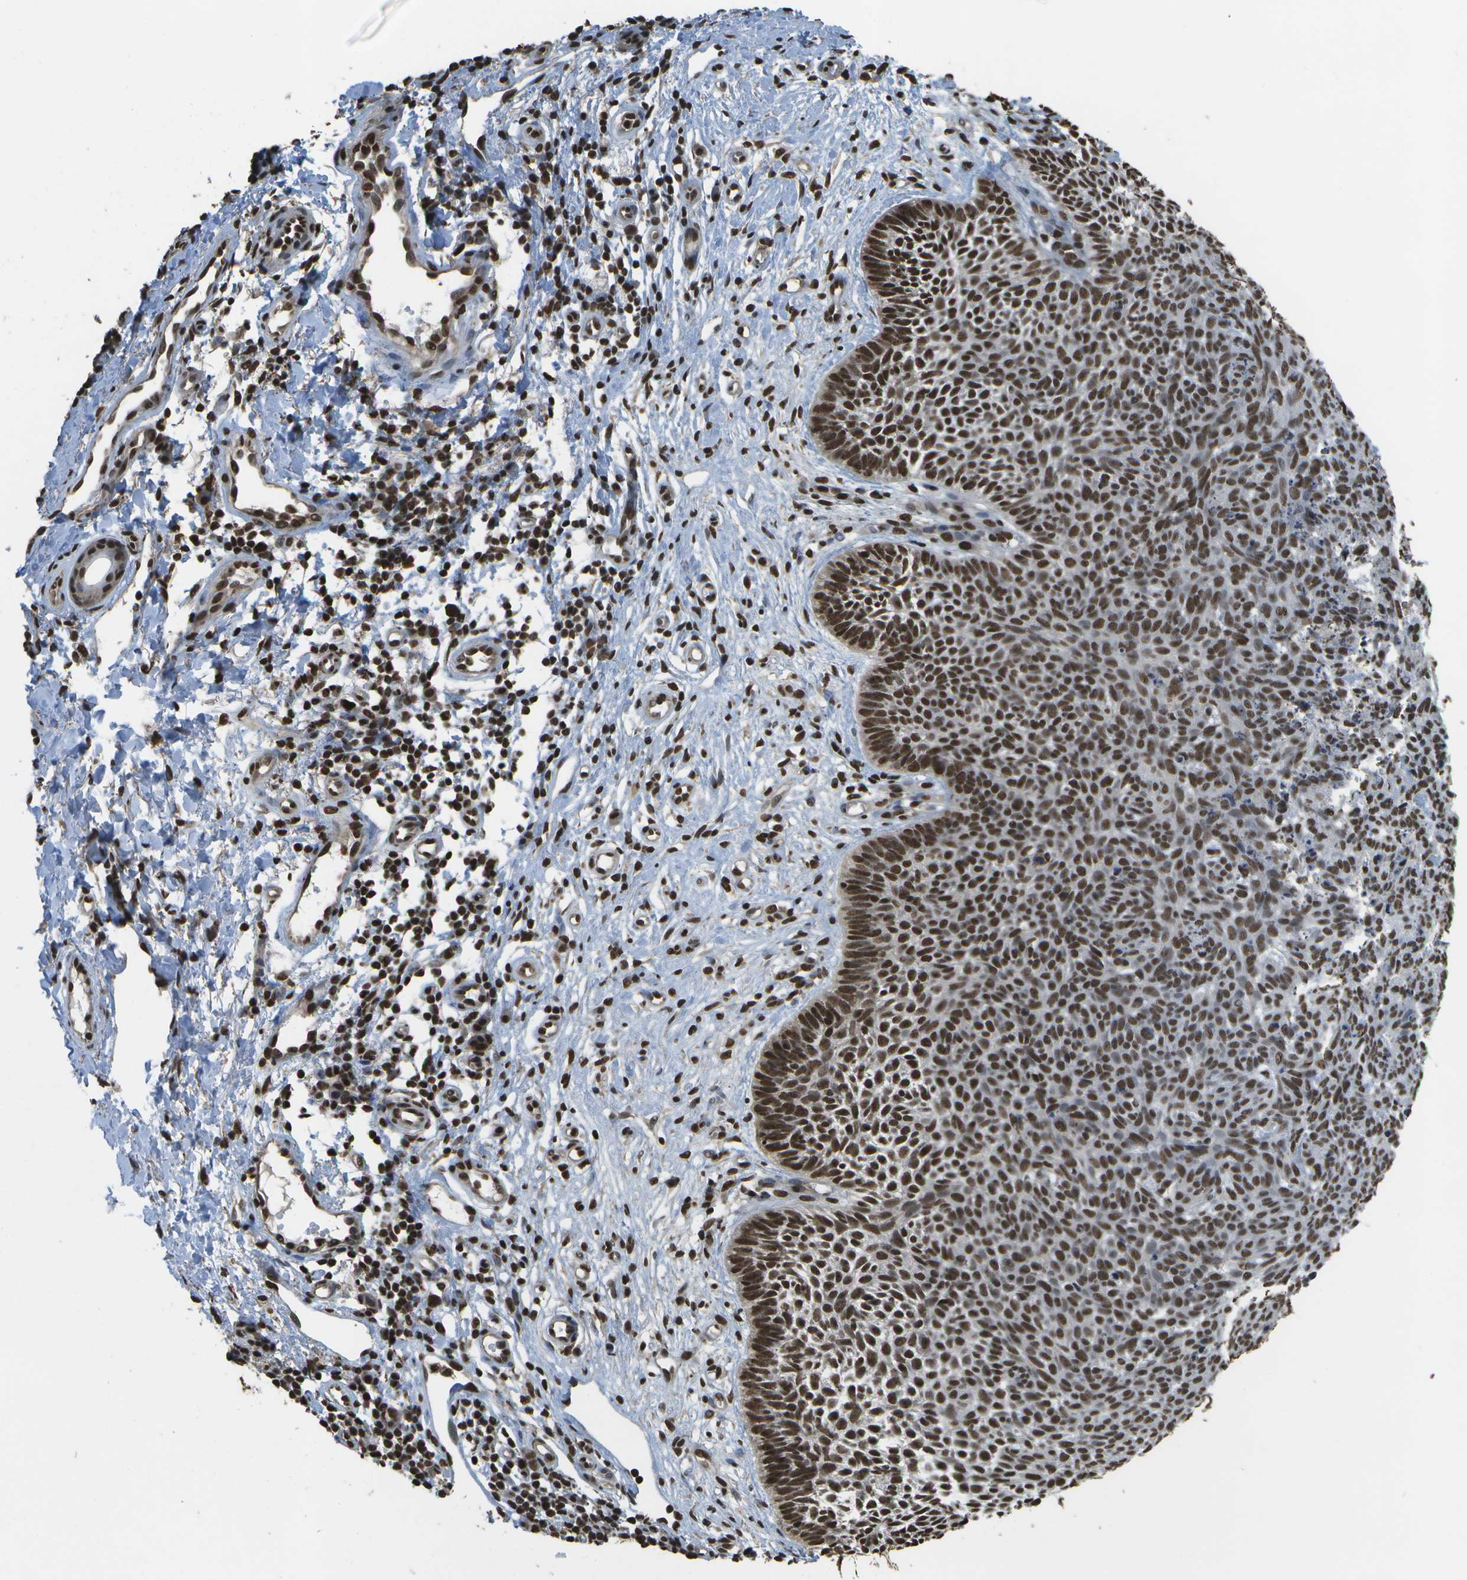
{"staining": {"intensity": "strong", "quantity": ">75%", "location": "nuclear"}, "tissue": "skin cancer", "cell_type": "Tumor cells", "image_type": "cancer", "snomed": [{"axis": "morphology", "description": "Basal cell carcinoma"}, {"axis": "topography", "description": "Skin"}], "caption": "Protein staining of basal cell carcinoma (skin) tissue displays strong nuclear positivity in about >75% of tumor cells.", "gene": "SPEN", "patient": {"sex": "male", "age": 60}}